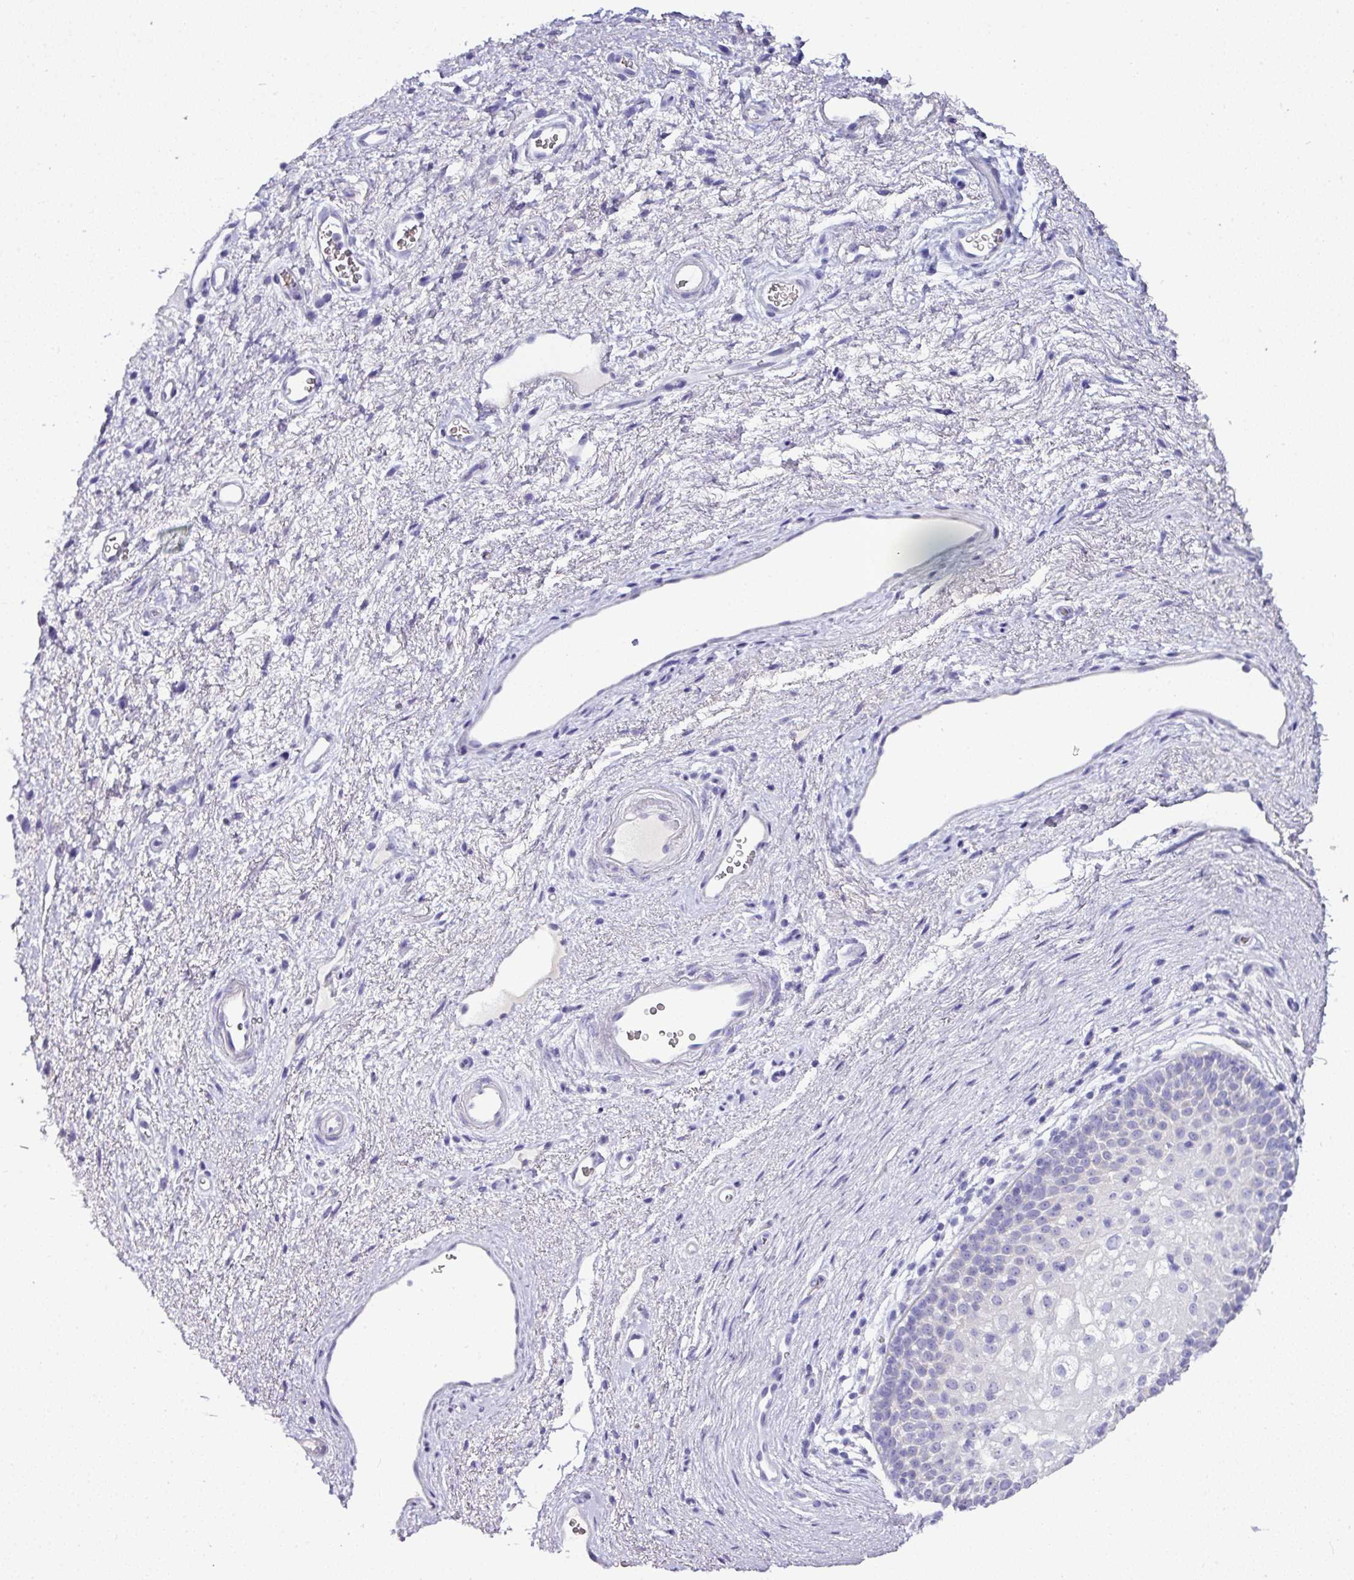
{"staining": {"intensity": "negative", "quantity": "none", "location": "none"}, "tissue": "vagina", "cell_type": "Squamous epithelial cells", "image_type": "normal", "snomed": [{"axis": "morphology", "description": "Normal tissue, NOS"}, {"axis": "topography", "description": "Vagina"}], "caption": "Human vagina stained for a protein using IHC reveals no staining in squamous epithelial cells.", "gene": "NAPSA", "patient": {"sex": "female", "age": 47}}